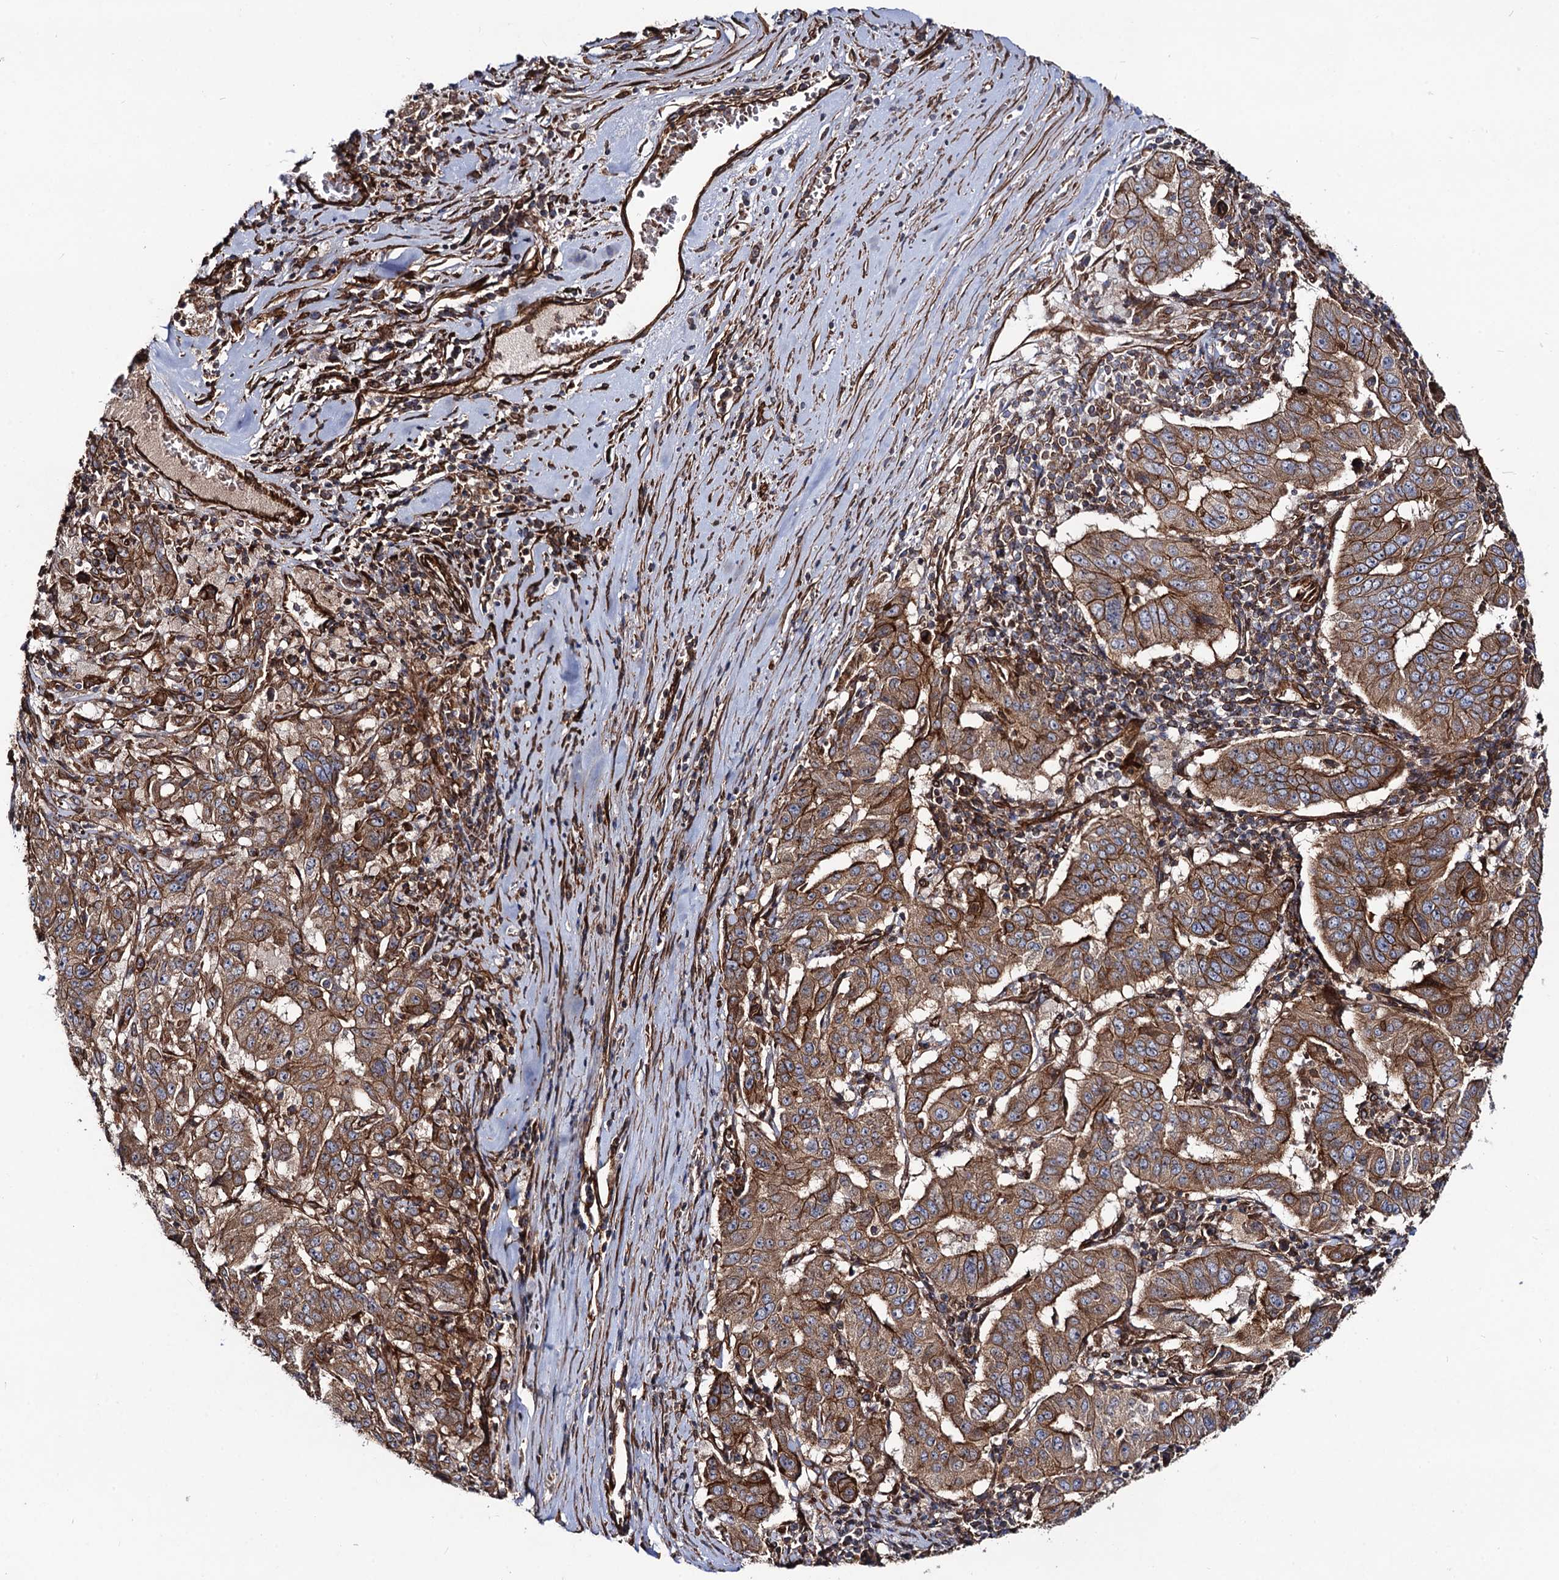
{"staining": {"intensity": "moderate", "quantity": ">75%", "location": "cytoplasmic/membranous"}, "tissue": "pancreatic cancer", "cell_type": "Tumor cells", "image_type": "cancer", "snomed": [{"axis": "morphology", "description": "Adenocarcinoma, NOS"}, {"axis": "topography", "description": "Pancreas"}], "caption": "The micrograph displays staining of pancreatic cancer, revealing moderate cytoplasmic/membranous protein staining (brown color) within tumor cells. The protein is stained brown, and the nuclei are stained in blue (DAB IHC with brightfield microscopy, high magnification).", "gene": "CIP2A", "patient": {"sex": "male", "age": 63}}